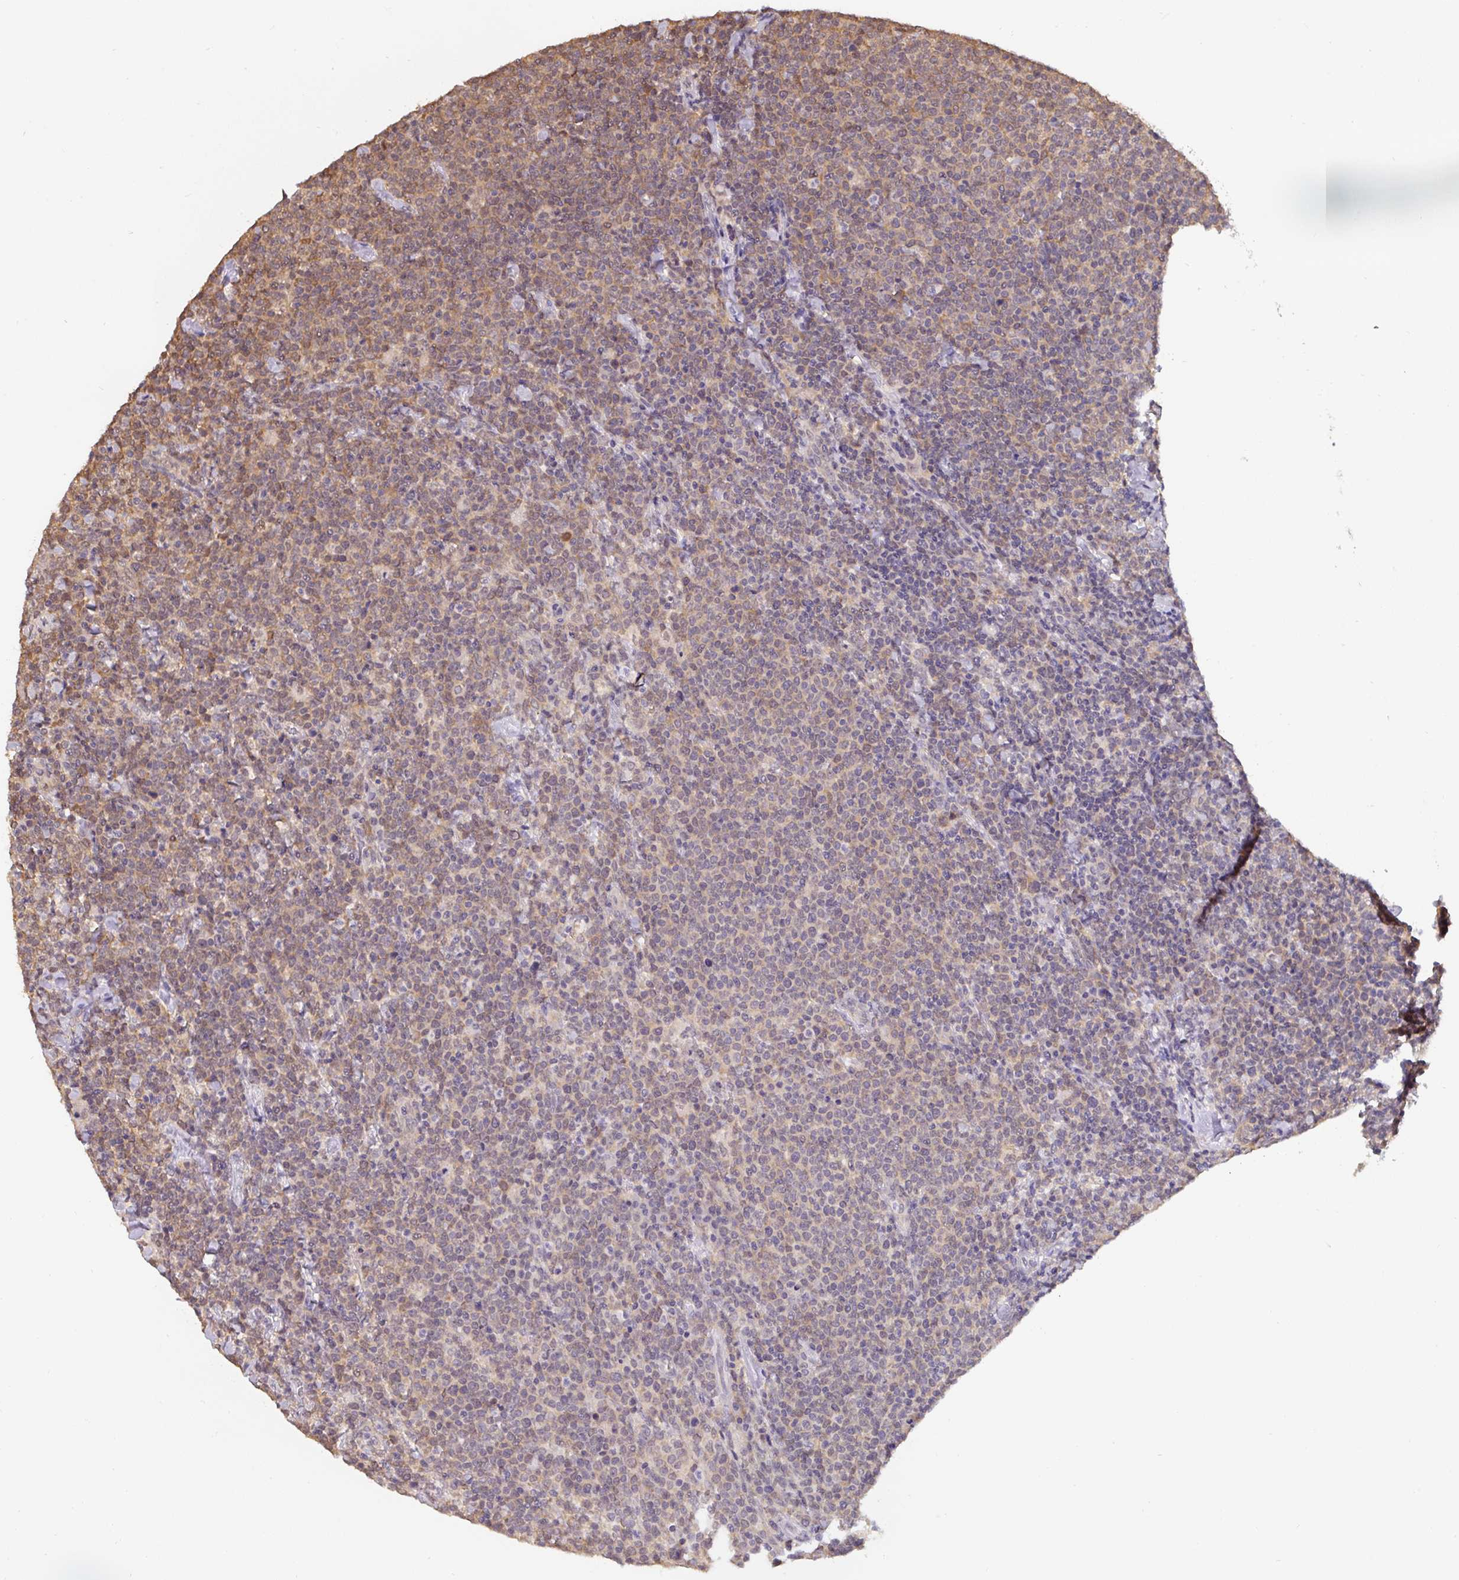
{"staining": {"intensity": "weak", "quantity": "25%-75%", "location": "cytoplasmic/membranous"}, "tissue": "lymphoma", "cell_type": "Tumor cells", "image_type": "cancer", "snomed": [{"axis": "morphology", "description": "Malignant lymphoma, non-Hodgkin's type, High grade"}, {"axis": "topography", "description": "Lymph node"}], "caption": "The micrograph reveals staining of lymphoma, revealing weak cytoplasmic/membranous protein expression (brown color) within tumor cells.", "gene": "ST13", "patient": {"sex": "male", "age": 61}}